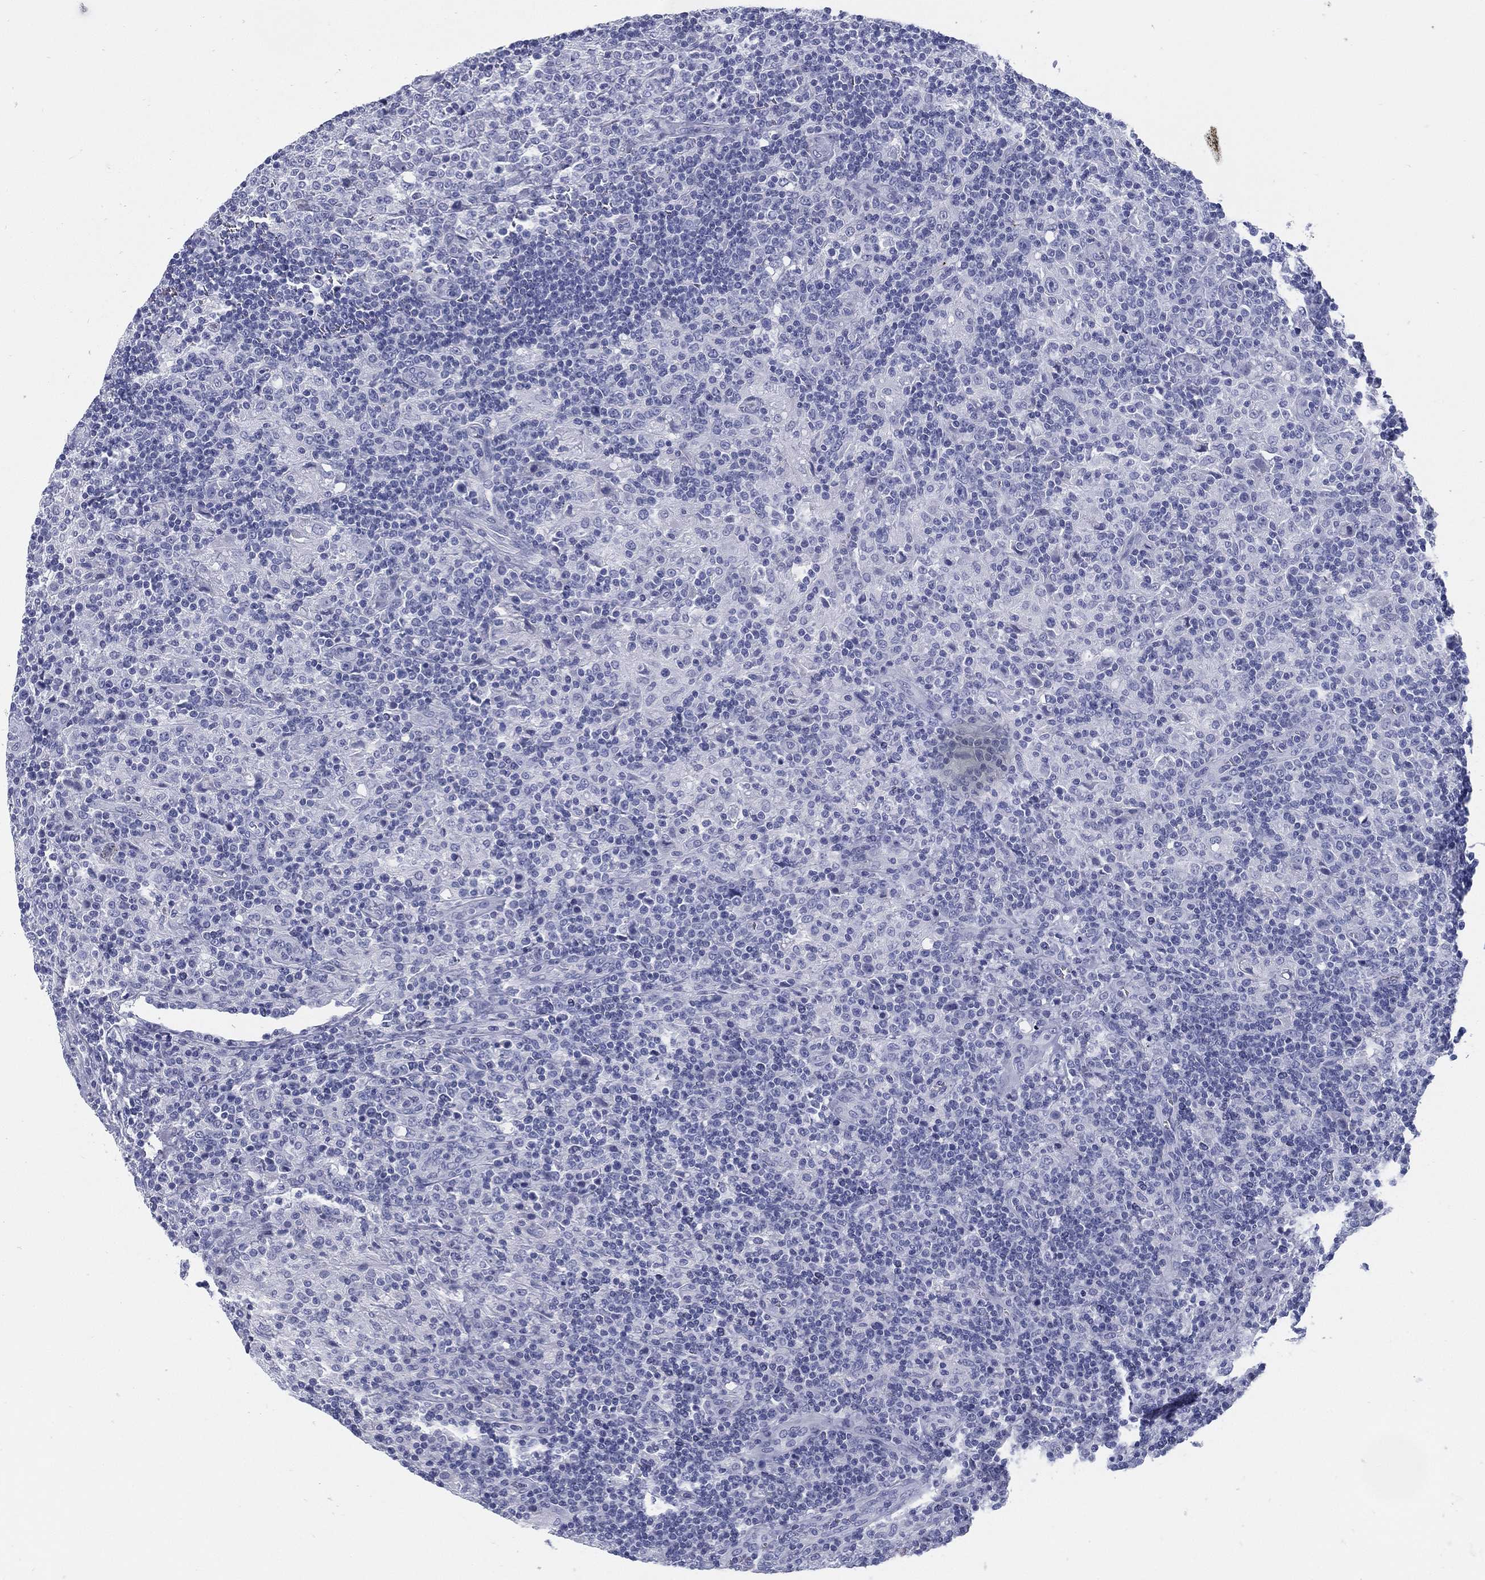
{"staining": {"intensity": "negative", "quantity": "none", "location": "none"}, "tissue": "lymphoma", "cell_type": "Tumor cells", "image_type": "cancer", "snomed": [{"axis": "morphology", "description": "Hodgkin's disease, NOS"}, {"axis": "topography", "description": "Lymph node"}], "caption": "The immunohistochemistry histopathology image has no significant staining in tumor cells of Hodgkin's disease tissue.", "gene": "TMEM252", "patient": {"sex": "male", "age": 70}}